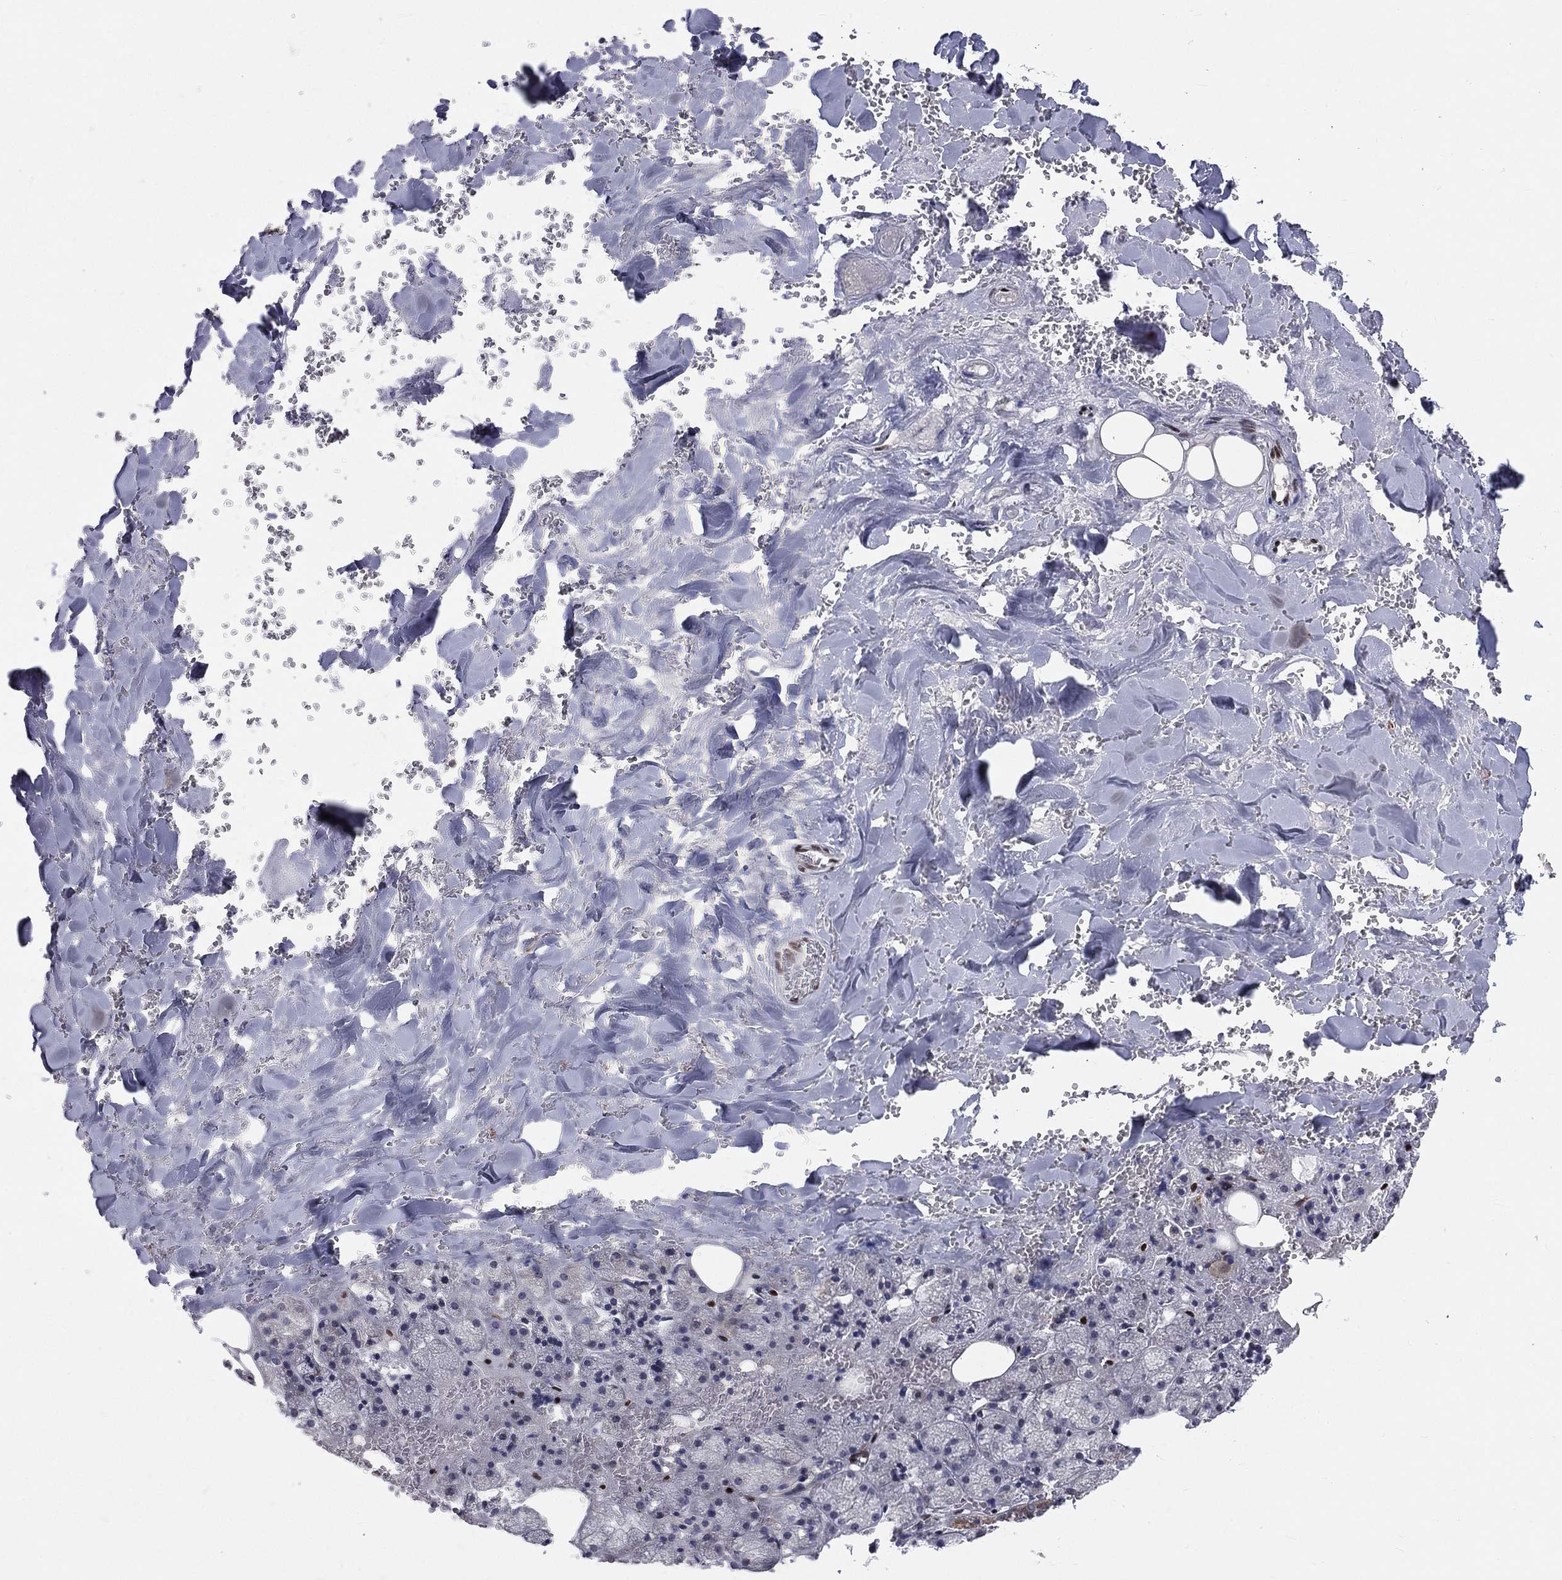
{"staining": {"intensity": "moderate", "quantity": "<25%", "location": "cytoplasmic/membranous"}, "tissue": "salivary gland", "cell_type": "Glandular cells", "image_type": "normal", "snomed": [{"axis": "morphology", "description": "Normal tissue, NOS"}, {"axis": "topography", "description": "Salivary gland"}], "caption": "Immunohistochemical staining of benign salivary gland shows low levels of moderate cytoplasmic/membranous positivity in about <25% of glandular cells. The protein is stained brown, and the nuclei are stained in blue (DAB (3,3'-diaminobenzidine) IHC with brightfield microscopy, high magnification).", "gene": "ZEB1", "patient": {"sex": "male", "age": 38}}